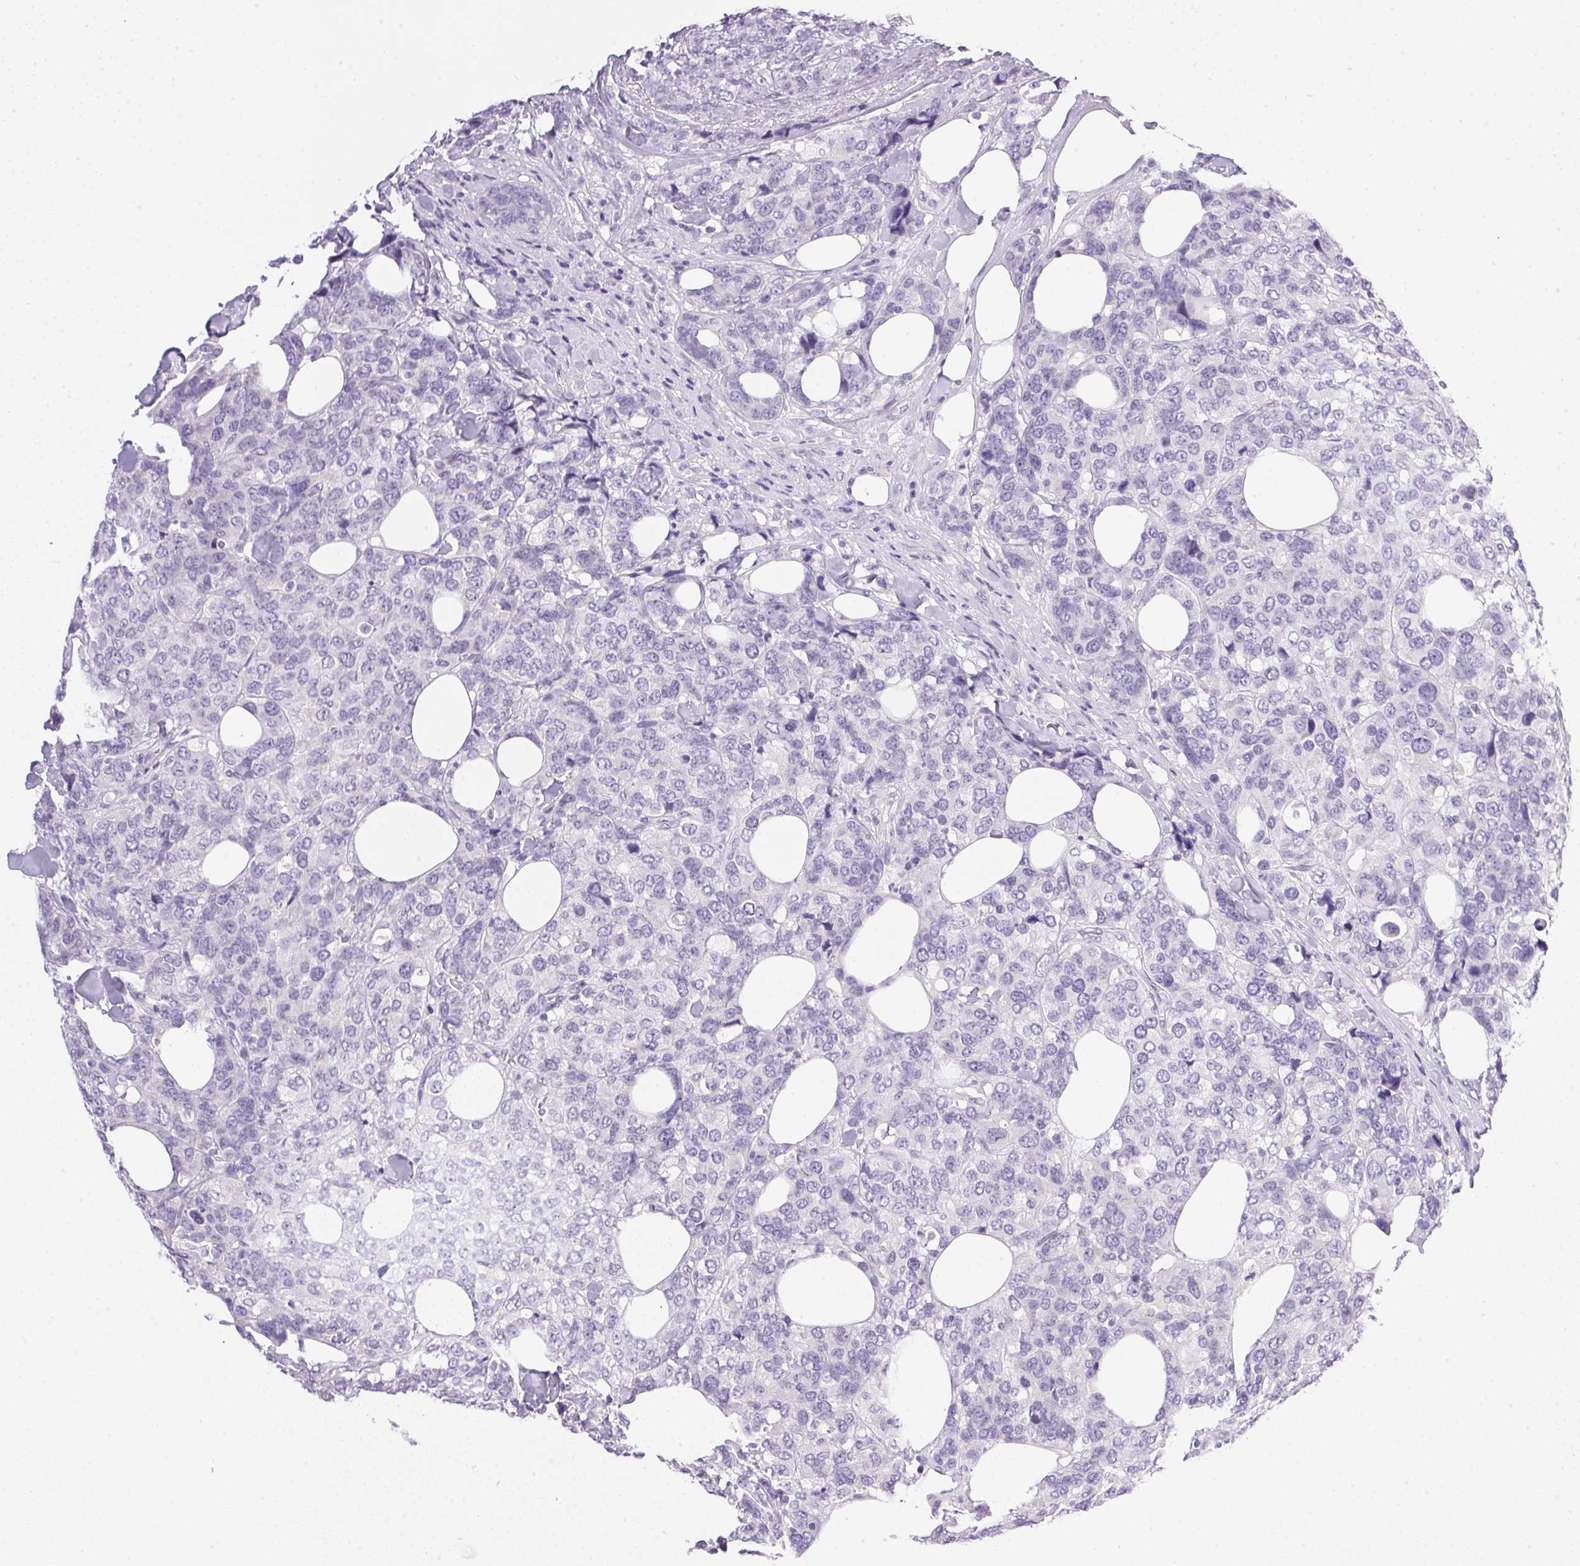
{"staining": {"intensity": "negative", "quantity": "none", "location": "none"}, "tissue": "breast cancer", "cell_type": "Tumor cells", "image_type": "cancer", "snomed": [{"axis": "morphology", "description": "Lobular carcinoma"}, {"axis": "topography", "description": "Breast"}], "caption": "This is an immunohistochemistry micrograph of breast cancer. There is no expression in tumor cells.", "gene": "ATP6V0A4", "patient": {"sex": "female", "age": 59}}